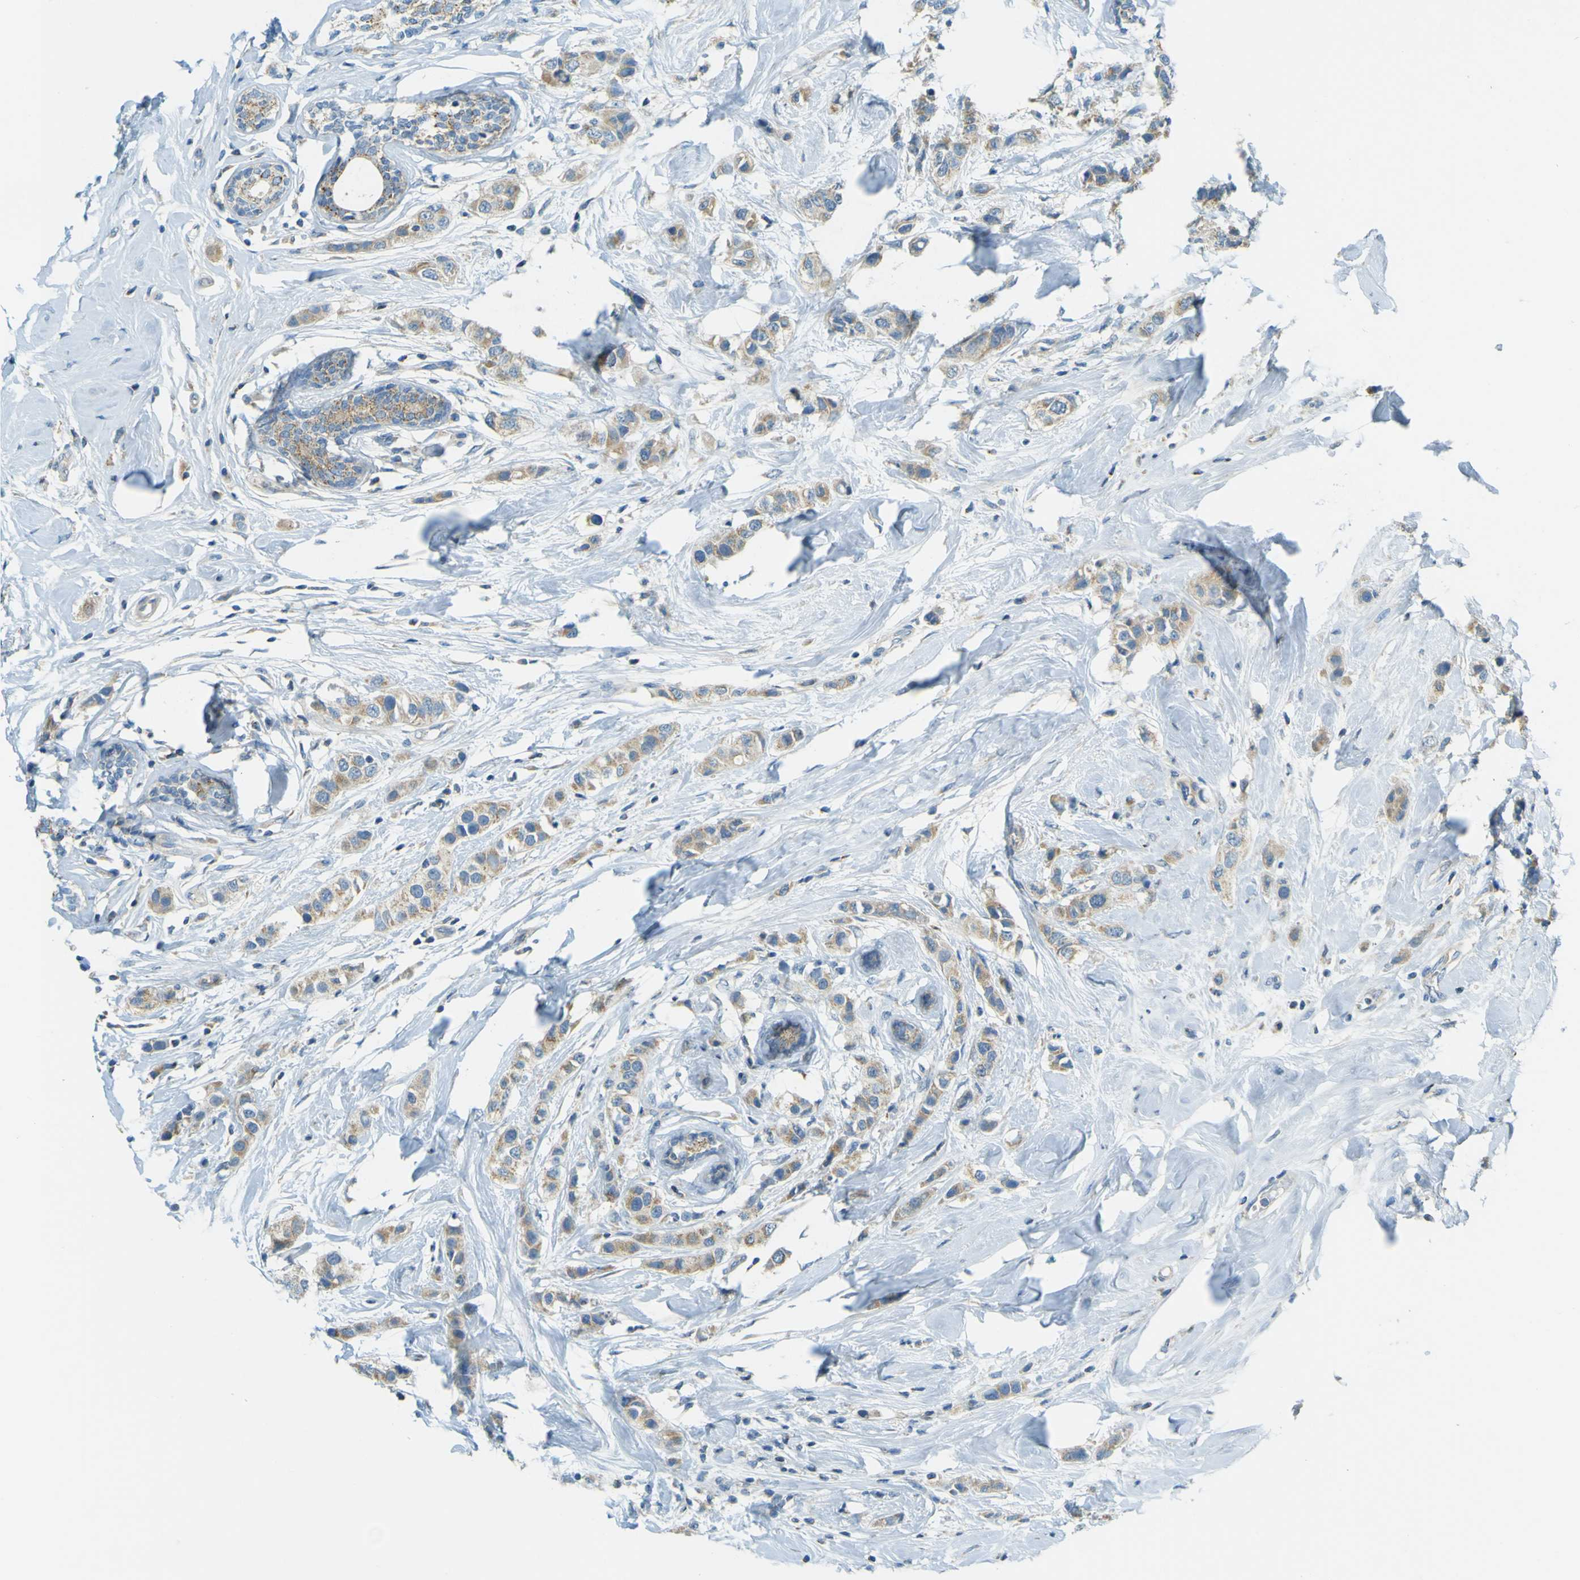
{"staining": {"intensity": "moderate", "quantity": ">75%", "location": "cytoplasmic/membranous"}, "tissue": "breast cancer", "cell_type": "Tumor cells", "image_type": "cancer", "snomed": [{"axis": "morphology", "description": "Duct carcinoma"}, {"axis": "topography", "description": "Breast"}], "caption": "Protein staining displays moderate cytoplasmic/membranous staining in approximately >75% of tumor cells in breast infiltrating ductal carcinoma. (IHC, brightfield microscopy, high magnification).", "gene": "FKTN", "patient": {"sex": "female", "age": 72}}